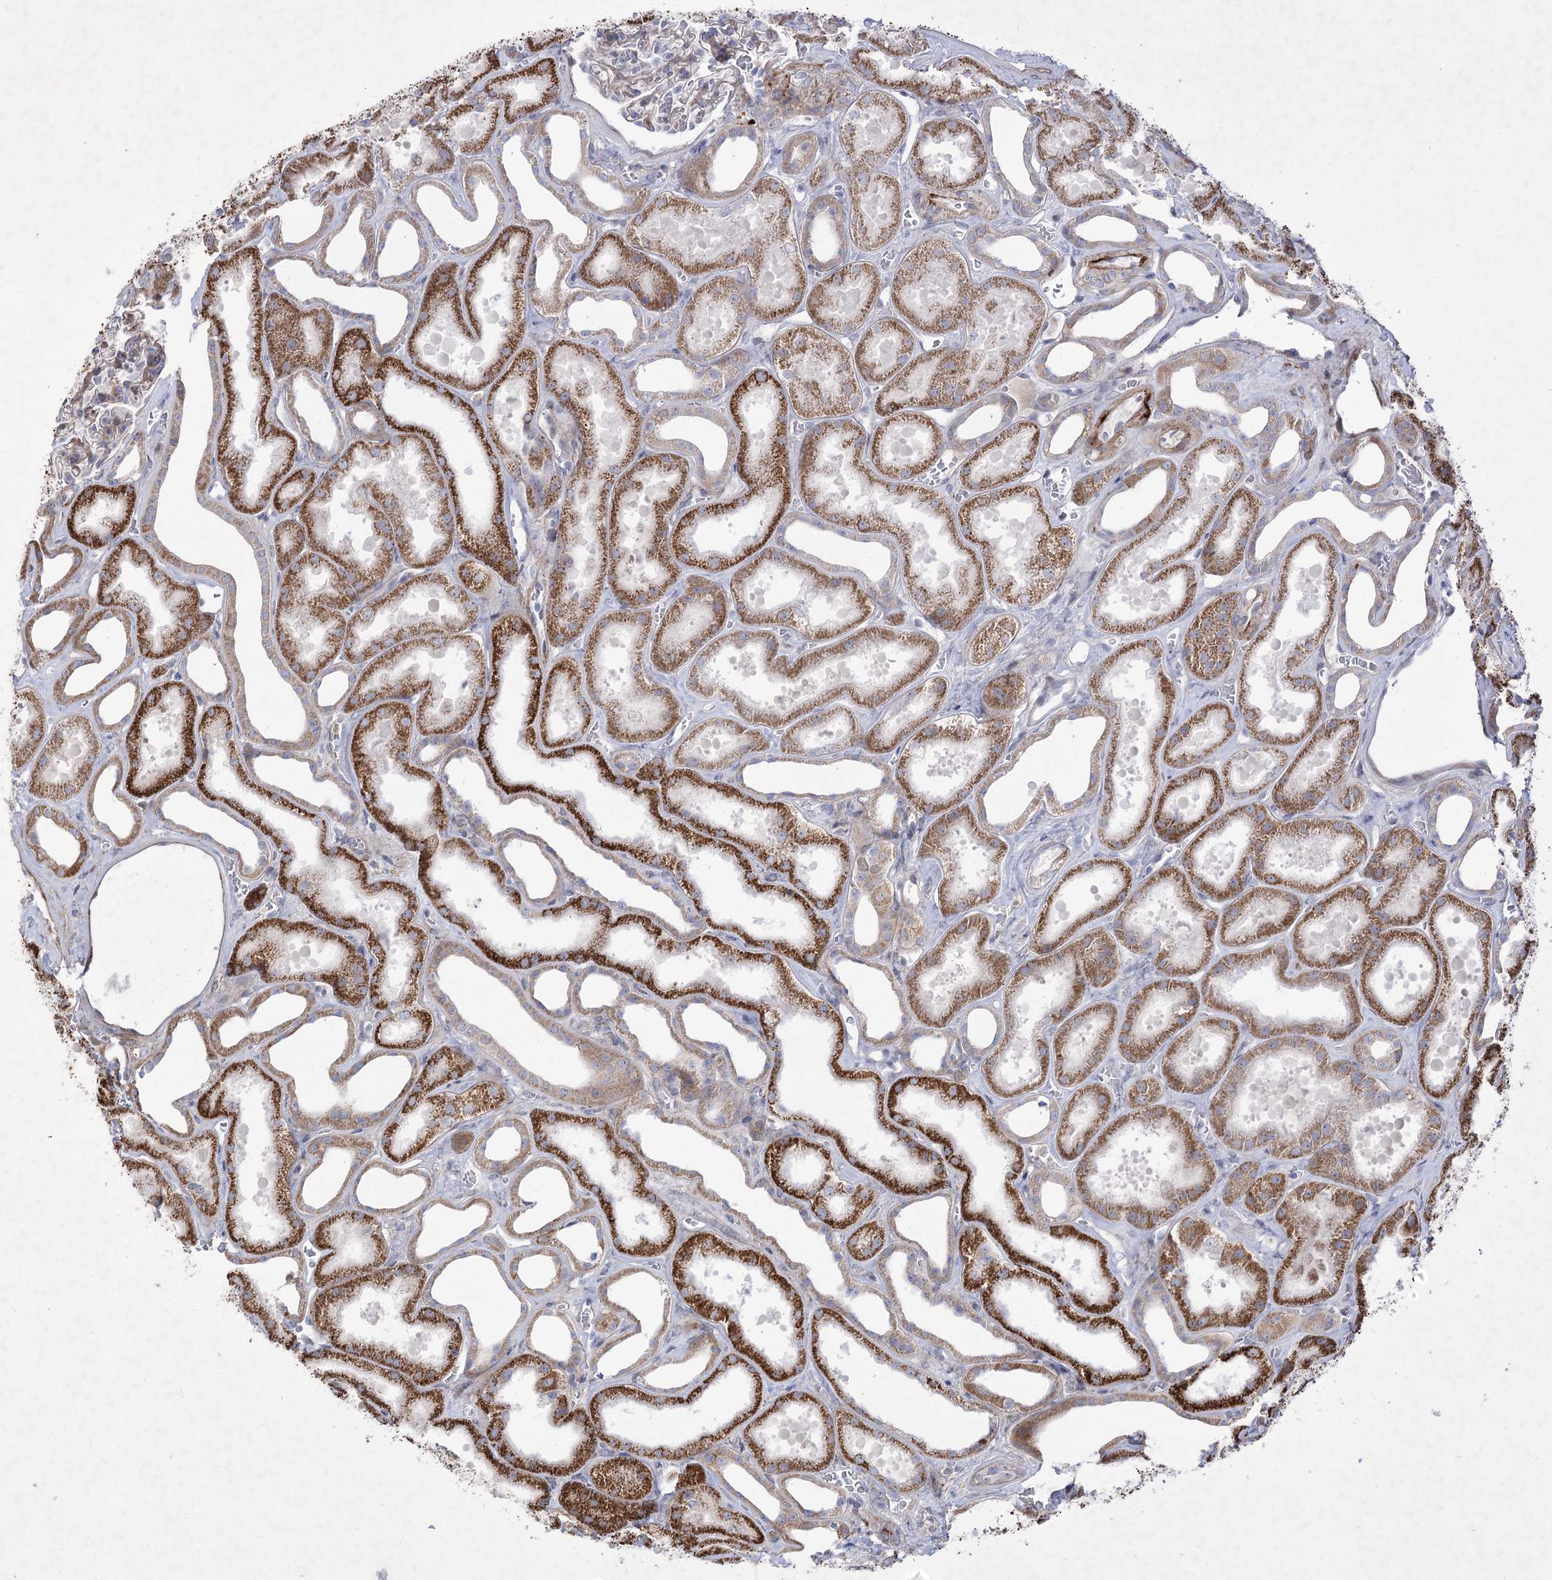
{"staining": {"intensity": "weak", "quantity": "<25%", "location": "cytoplasmic/membranous"}, "tissue": "kidney", "cell_type": "Cells in glomeruli", "image_type": "normal", "snomed": [{"axis": "morphology", "description": "Normal tissue, NOS"}, {"axis": "morphology", "description": "Adenocarcinoma, NOS"}, {"axis": "topography", "description": "Kidney"}], "caption": "There is no significant positivity in cells in glomeruli of kidney.", "gene": "RNF24", "patient": {"sex": "female", "age": 68}}